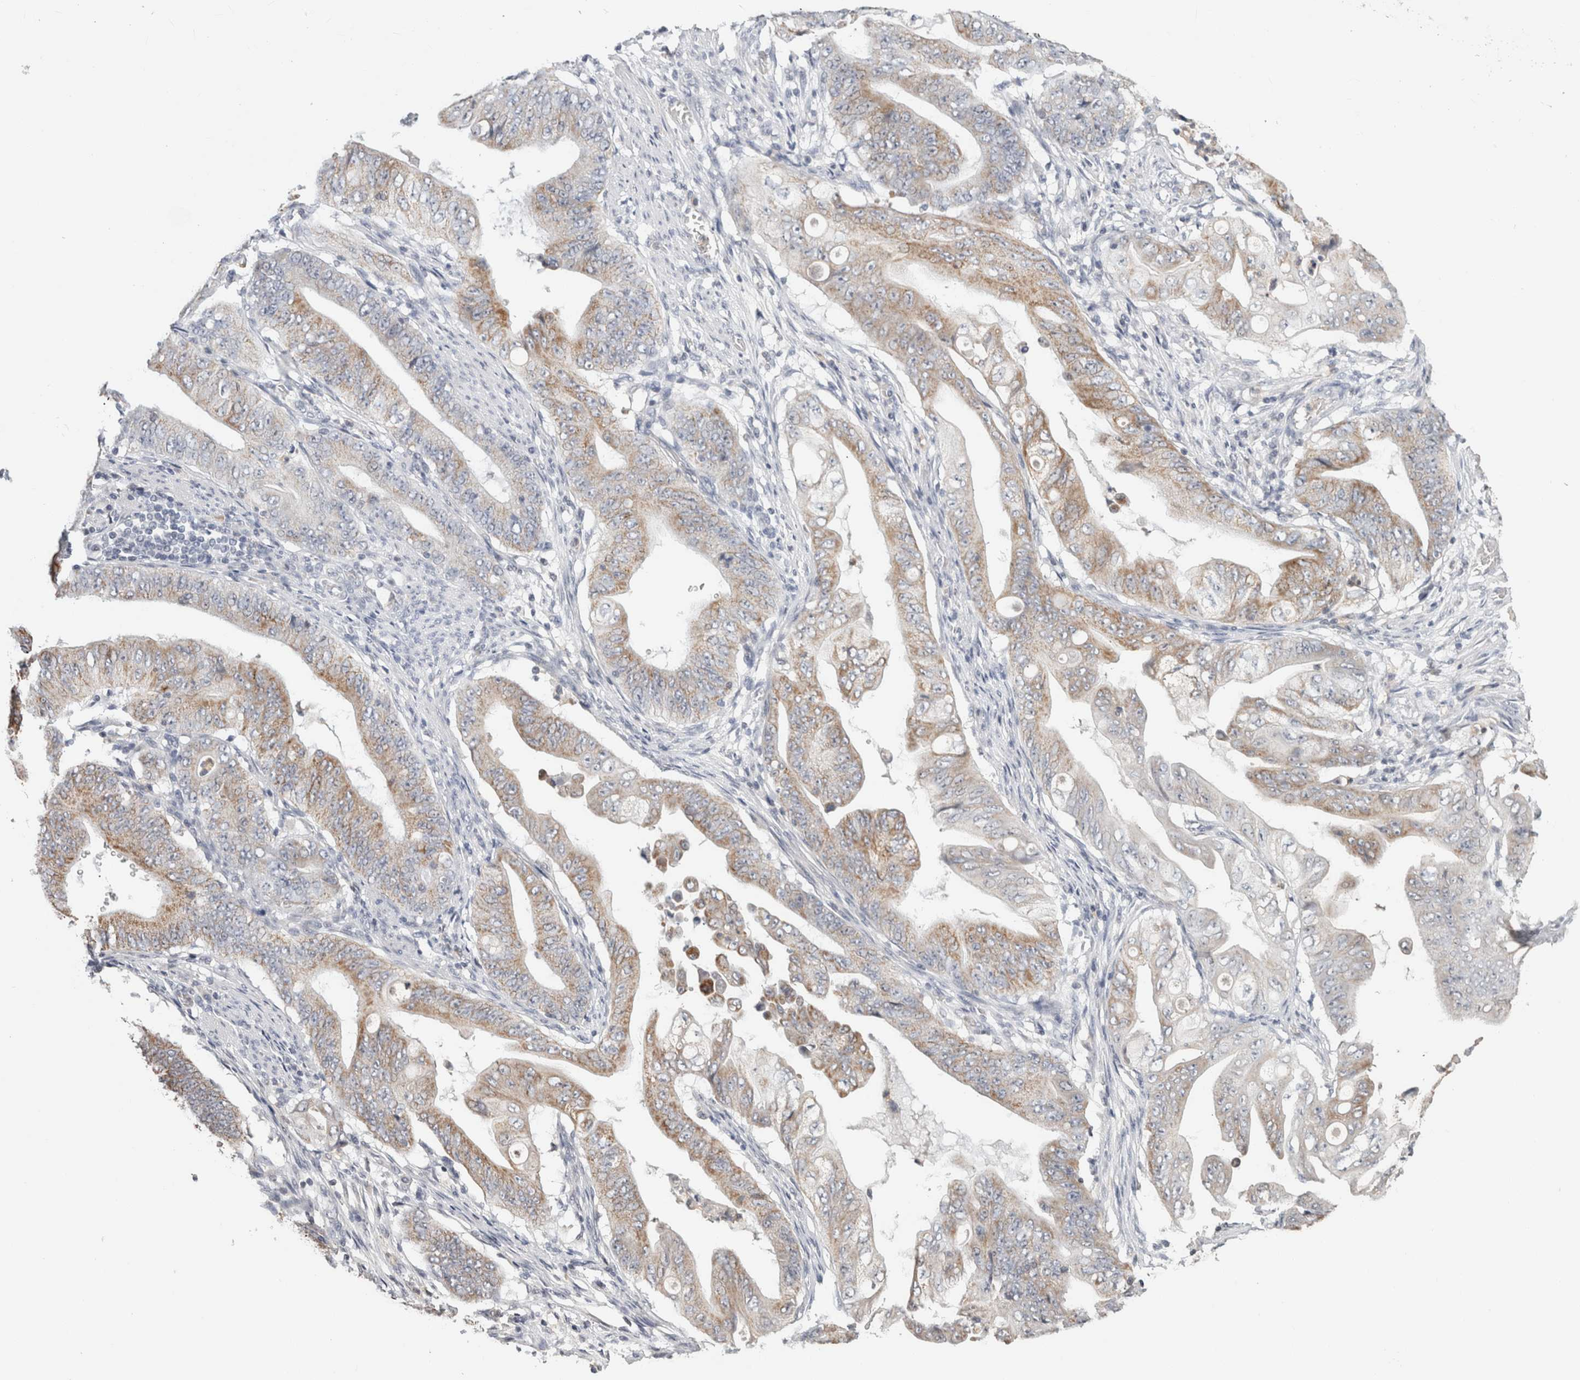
{"staining": {"intensity": "moderate", "quantity": "25%-75%", "location": "cytoplasmic/membranous"}, "tissue": "stomach cancer", "cell_type": "Tumor cells", "image_type": "cancer", "snomed": [{"axis": "morphology", "description": "Adenocarcinoma, NOS"}, {"axis": "topography", "description": "Stomach"}], "caption": "Tumor cells demonstrate medium levels of moderate cytoplasmic/membranous staining in approximately 25%-75% of cells in stomach cancer (adenocarcinoma). The protein is stained brown, and the nuclei are stained in blue (DAB (3,3'-diaminobenzidine) IHC with brightfield microscopy, high magnification).", "gene": "CRAT", "patient": {"sex": "female", "age": 73}}